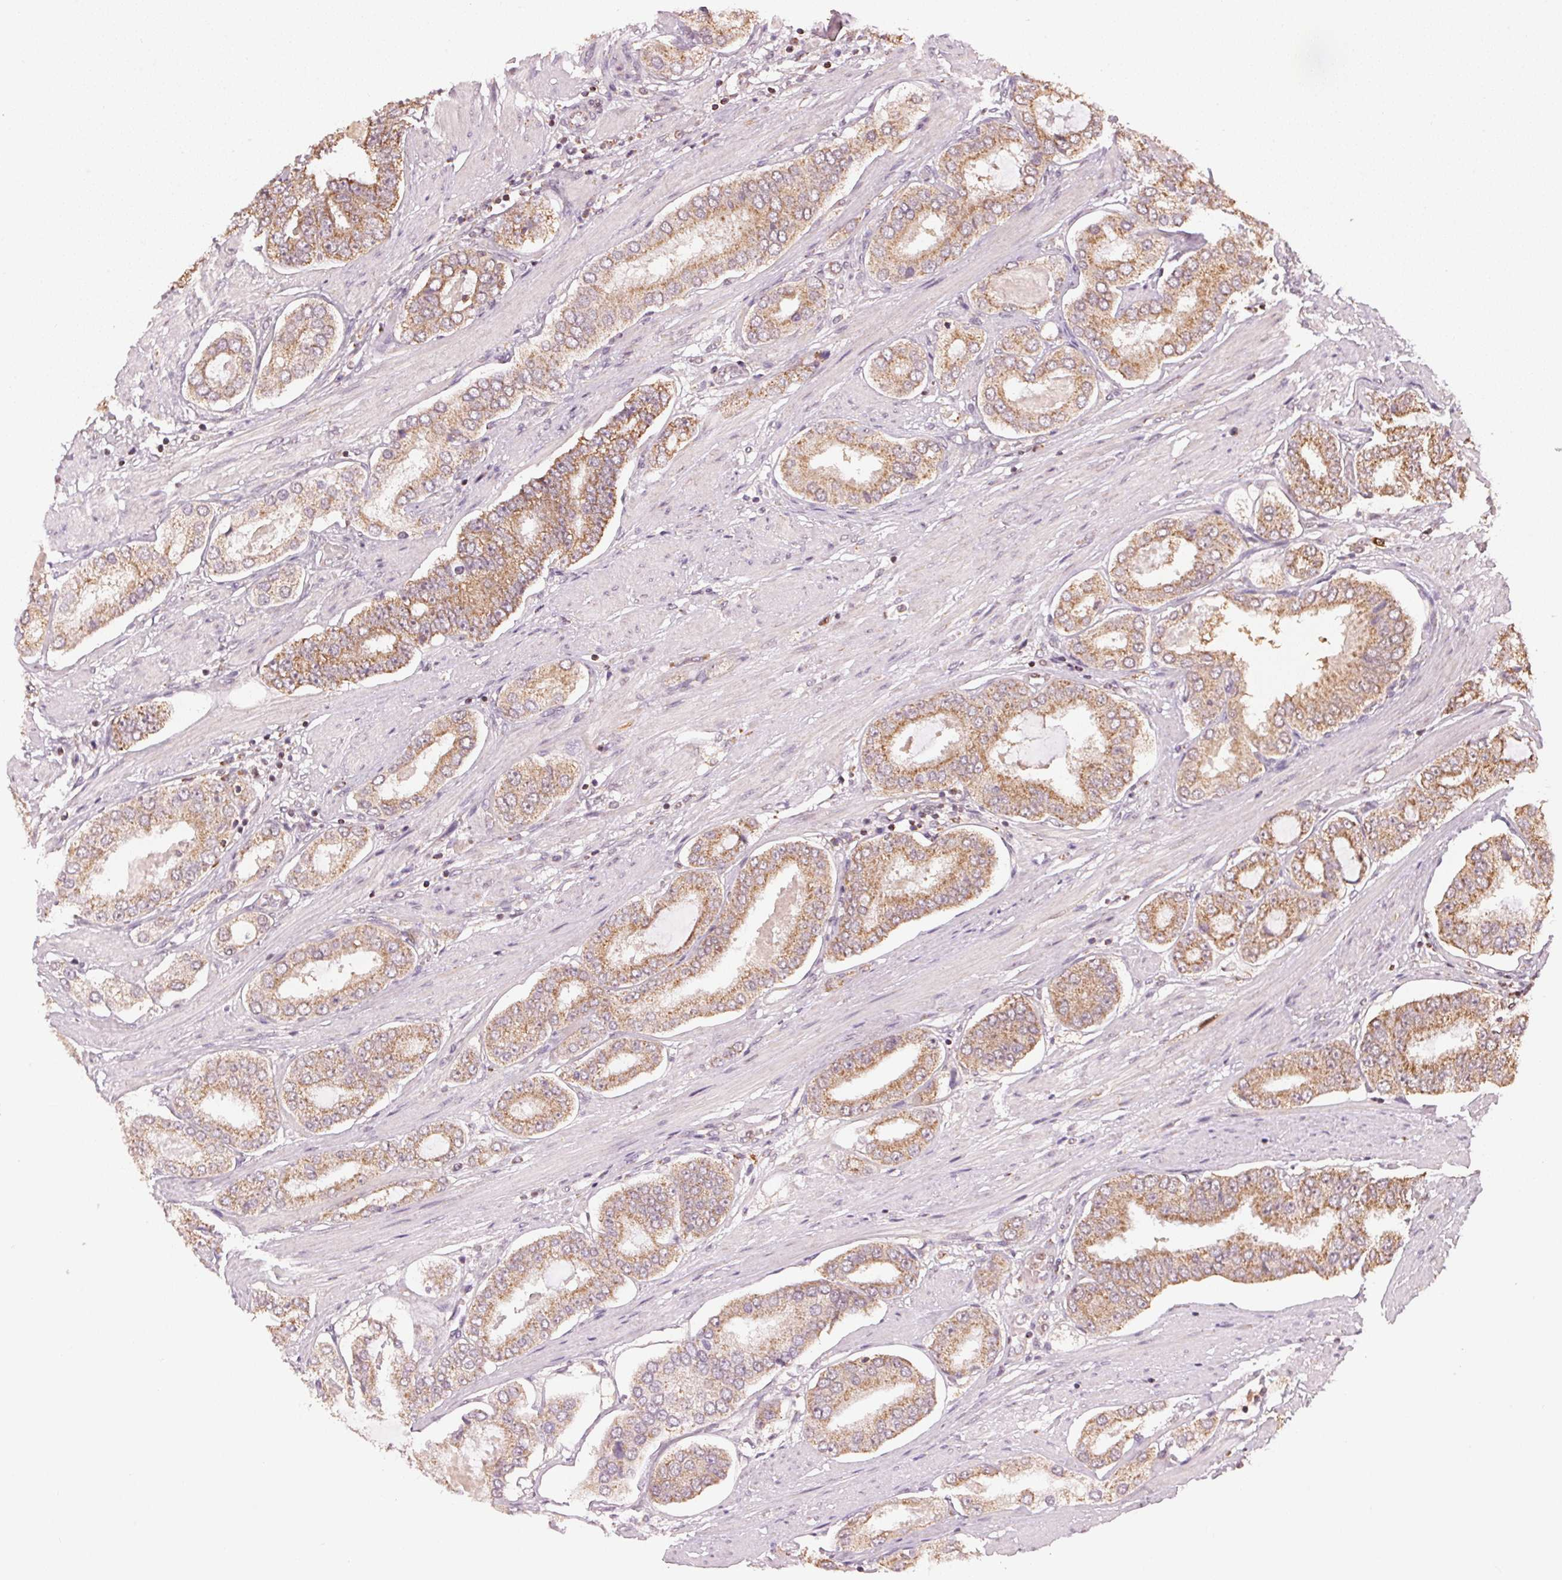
{"staining": {"intensity": "moderate", "quantity": ">75%", "location": "cytoplasmic/membranous"}, "tissue": "prostate cancer", "cell_type": "Tumor cells", "image_type": "cancer", "snomed": [{"axis": "morphology", "description": "Adenocarcinoma, High grade"}, {"axis": "topography", "description": "Prostate"}], "caption": "Immunohistochemistry of adenocarcinoma (high-grade) (prostate) exhibits medium levels of moderate cytoplasmic/membranous staining in approximately >75% of tumor cells.", "gene": "ARHGAP6", "patient": {"sex": "male", "age": 63}}